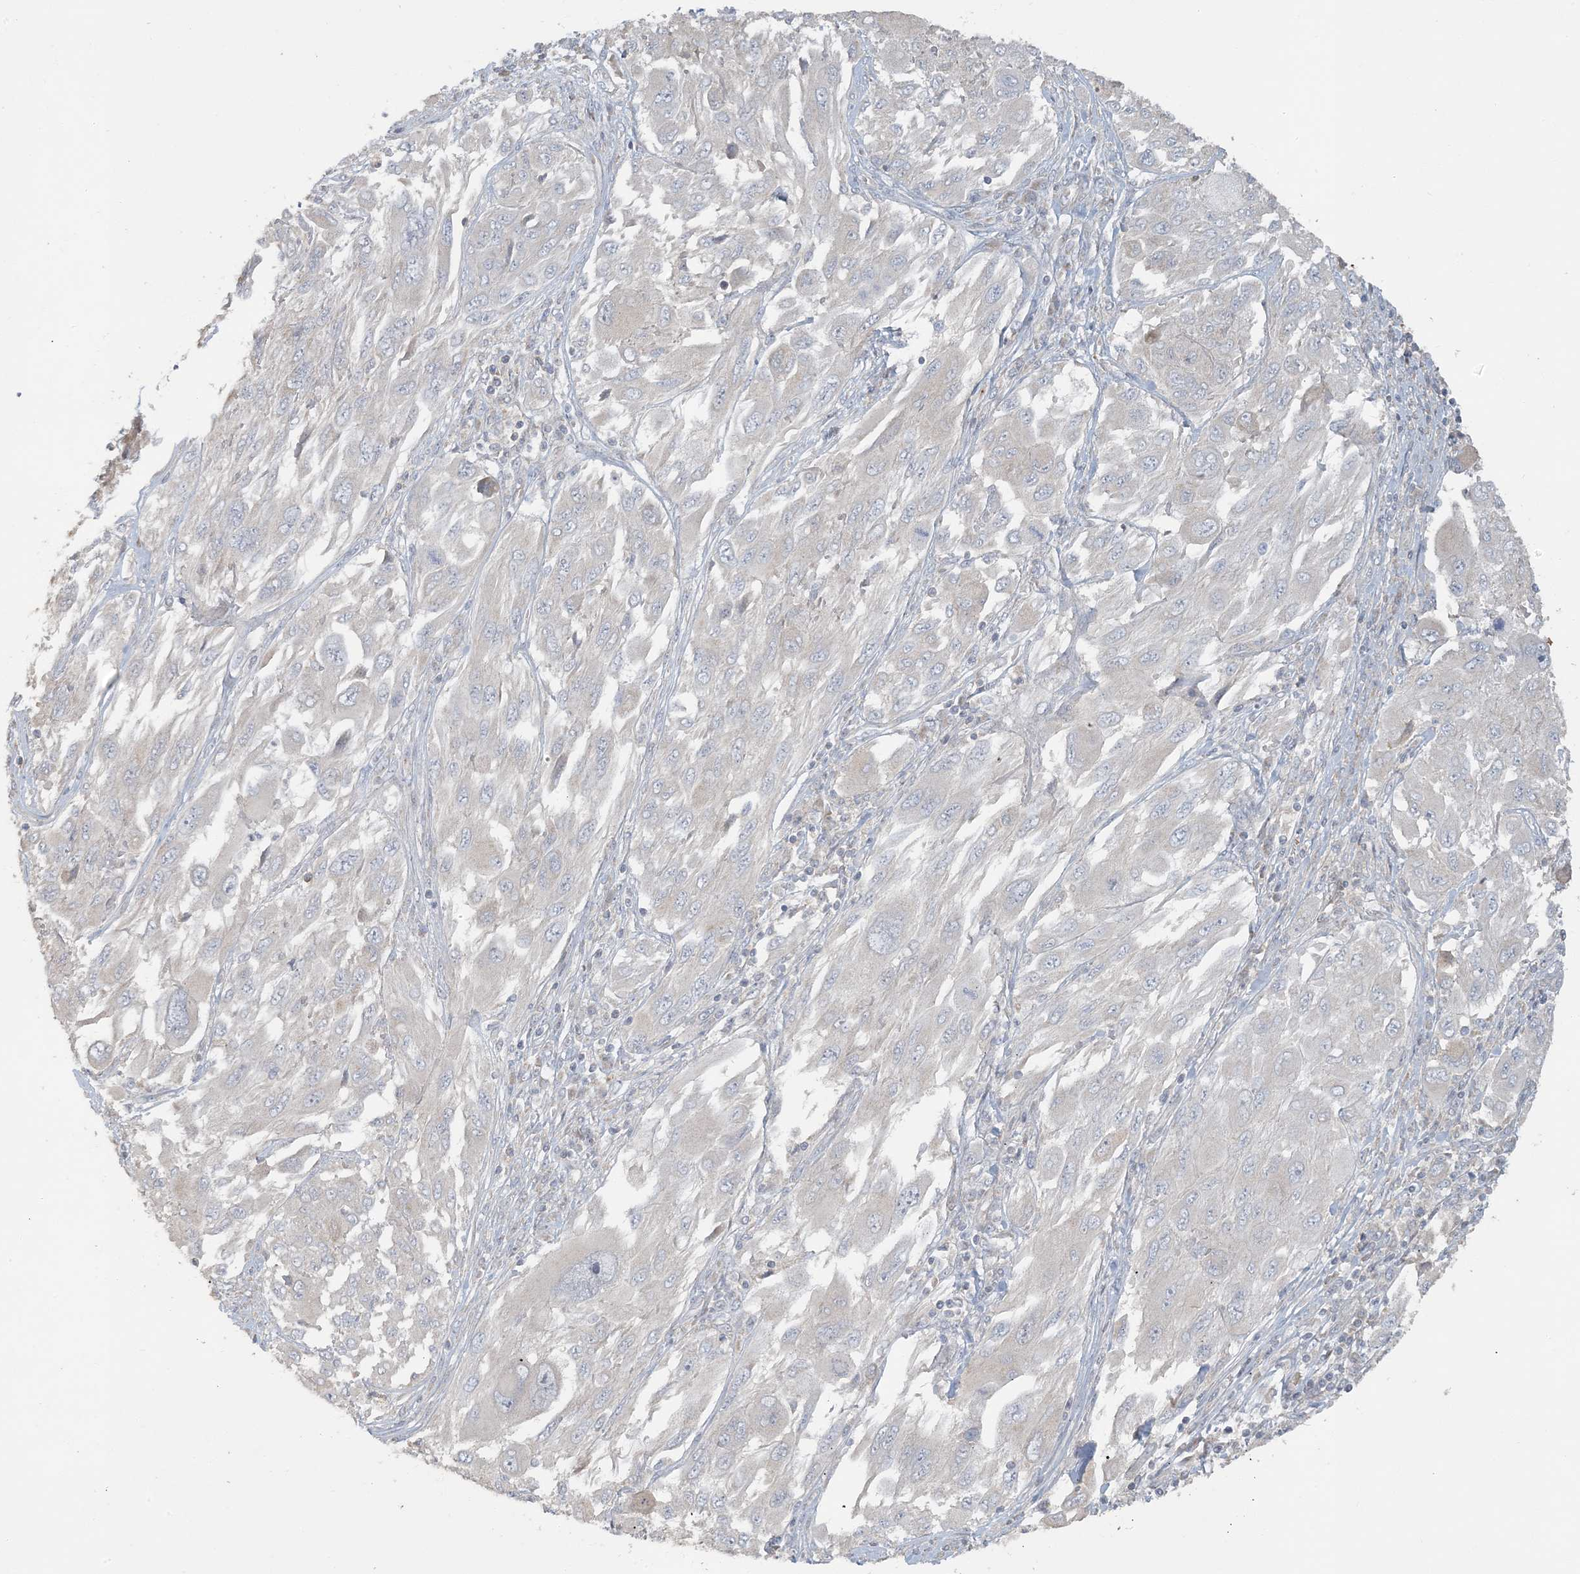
{"staining": {"intensity": "negative", "quantity": "none", "location": "none"}, "tissue": "melanoma", "cell_type": "Tumor cells", "image_type": "cancer", "snomed": [{"axis": "morphology", "description": "Malignant melanoma, NOS"}, {"axis": "topography", "description": "Skin"}], "caption": "This is a photomicrograph of immunohistochemistry (IHC) staining of malignant melanoma, which shows no staining in tumor cells. Nuclei are stained in blue.", "gene": "LTN1", "patient": {"sex": "female", "age": 91}}